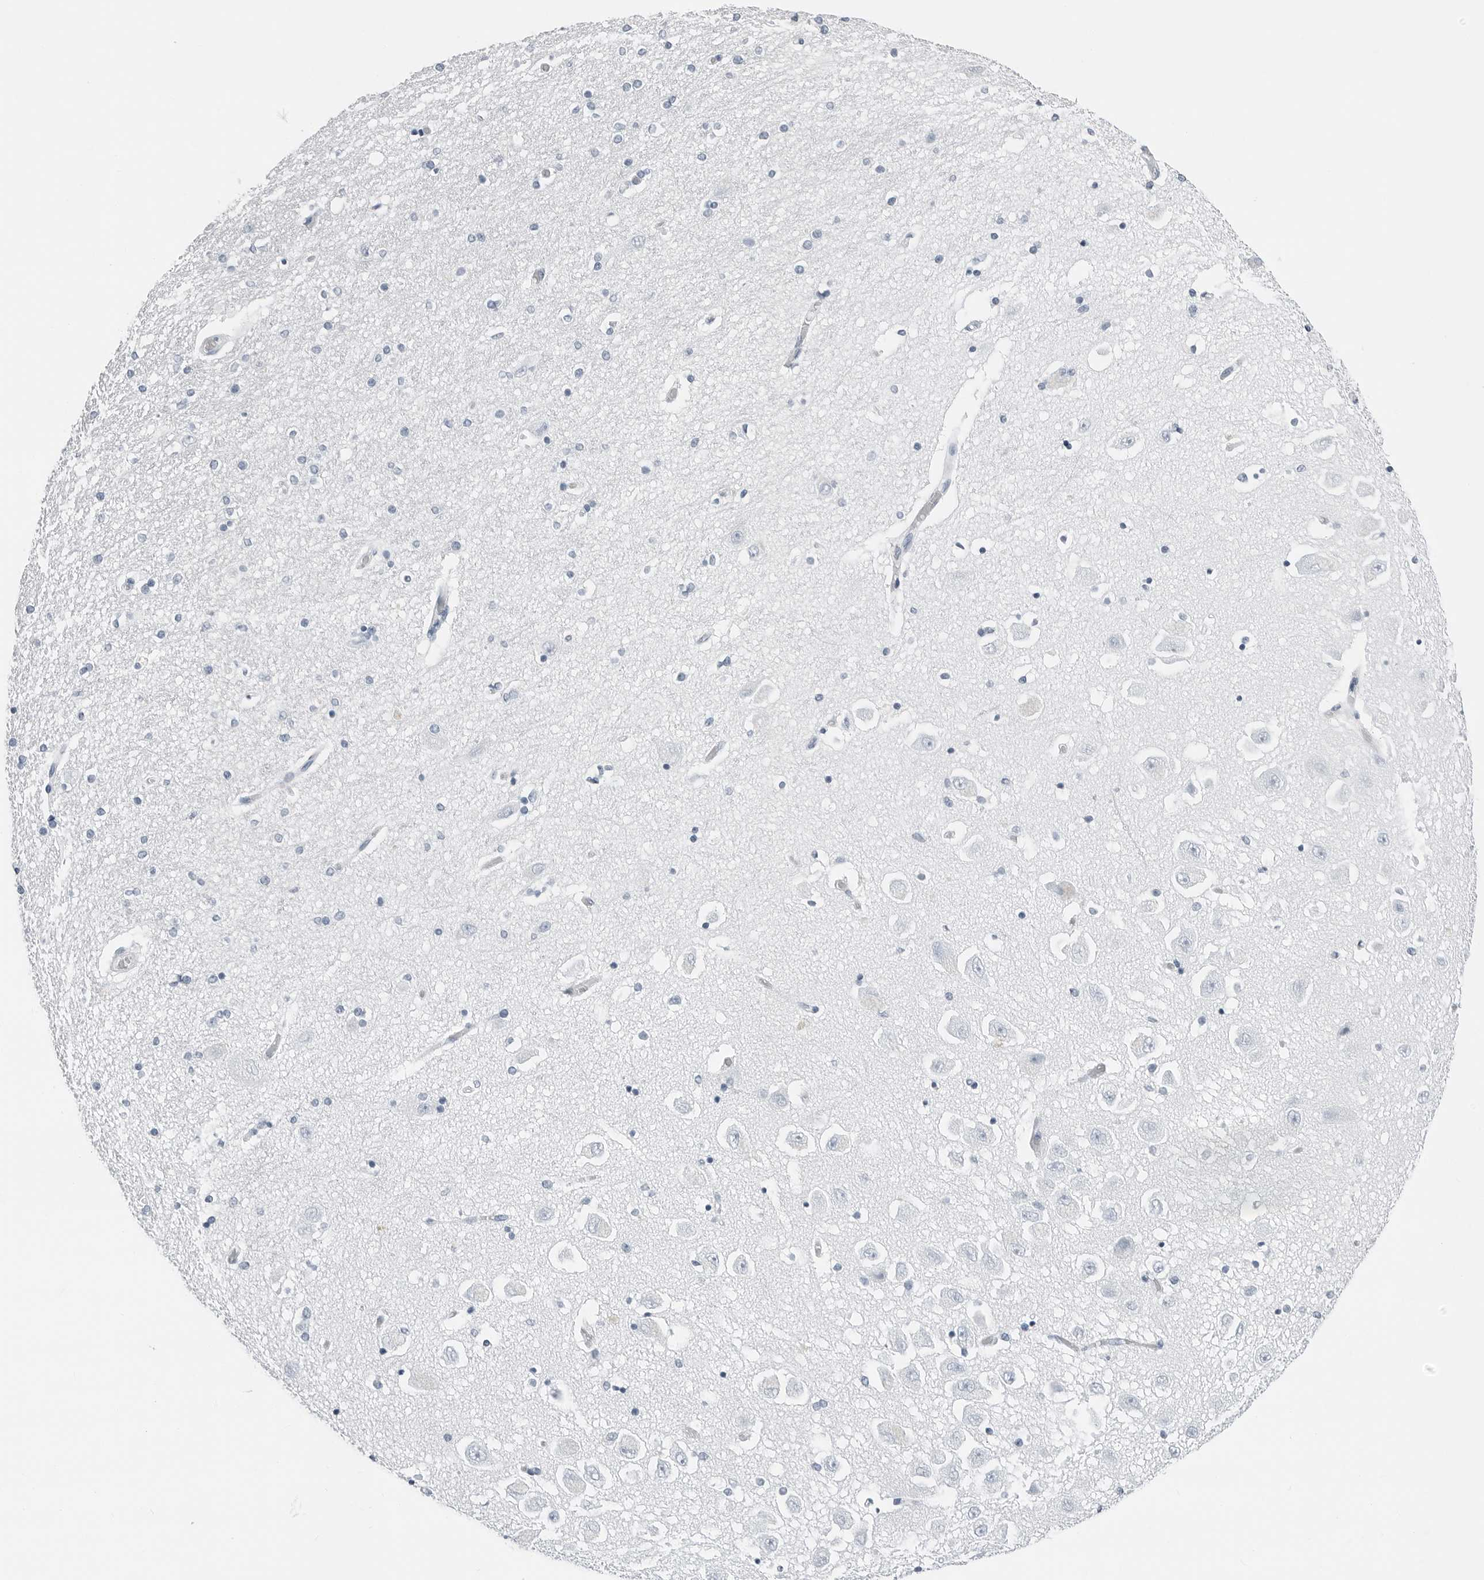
{"staining": {"intensity": "negative", "quantity": "none", "location": "none"}, "tissue": "hippocampus", "cell_type": "Glial cells", "image_type": "normal", "snomed": [{"axis": "morphology", "description": "Normal tissue, NOS"}, {"axis": "topography", "description": "Hippocampus"}], "caption": "IHC histopathology image of normal hippocampus: hippocampus stained with DAB exhibits no significant protein positivity in glial cells.", "gene": "SLPI", "patient": {"sex": "female", "age": 54}}